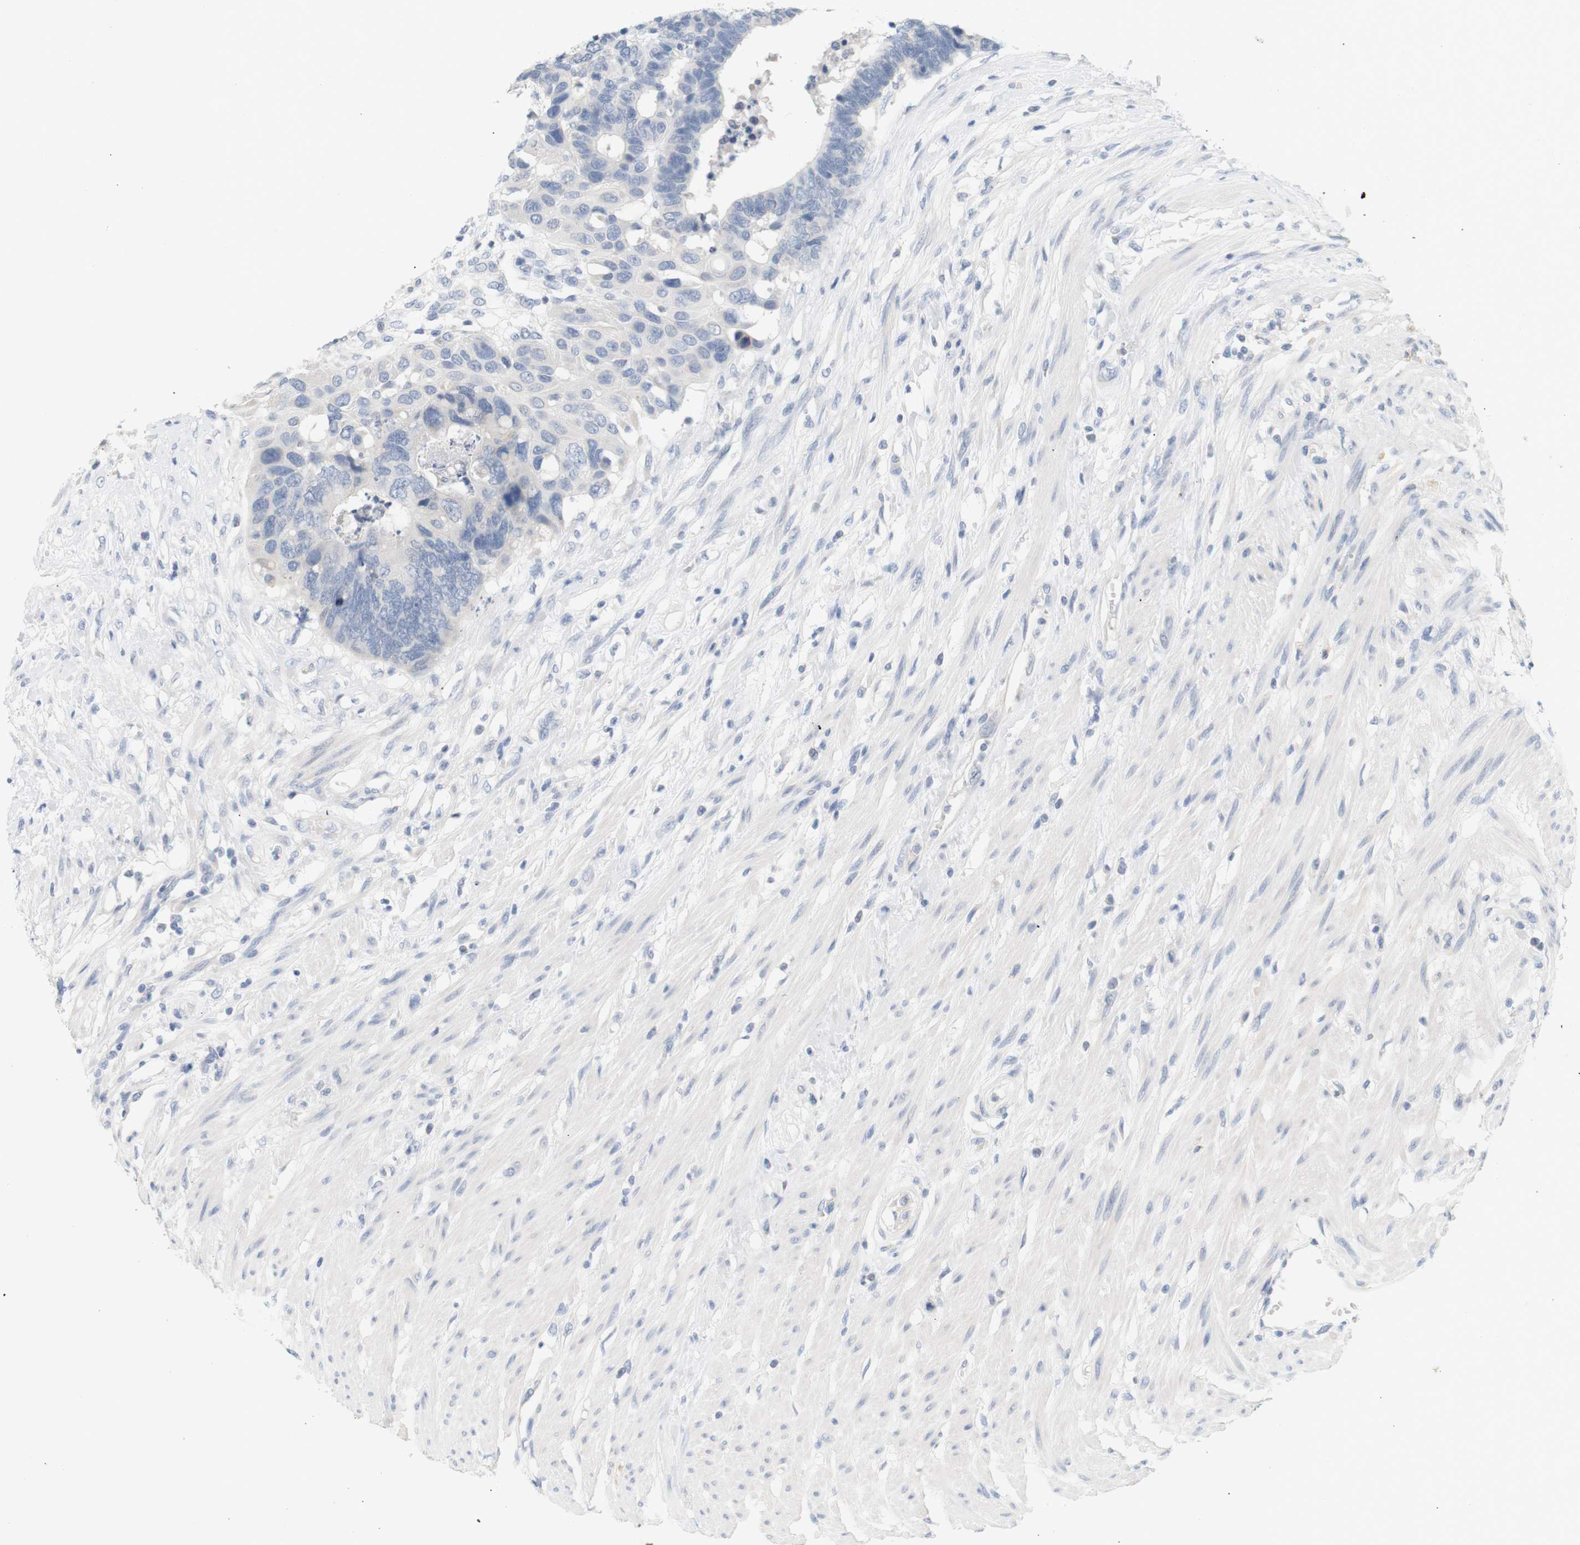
{"staining": {"intensity": "negative", "quantity": "none", "location": "none"}, "tissue": "colorectal cancer", "cell_type": "Tumor cells", "image_type": "cancer", "snomed": [{"axis": "morphology", "description": "Adenocarcinoma, NOS"}, {"axis": "topography", "description": "Rectum"}], "caption": "The immunohistochemistry micrograph has no significant expression in tumor cells of colorectal adenocarcinoma tissue. (Brightfield microscopy of DAB (3,3'-diaminobenzidine) immunohistochemistry at high magnification).", "gene": "OPRM1", "patient": {"sex": "male", "age": 51}}